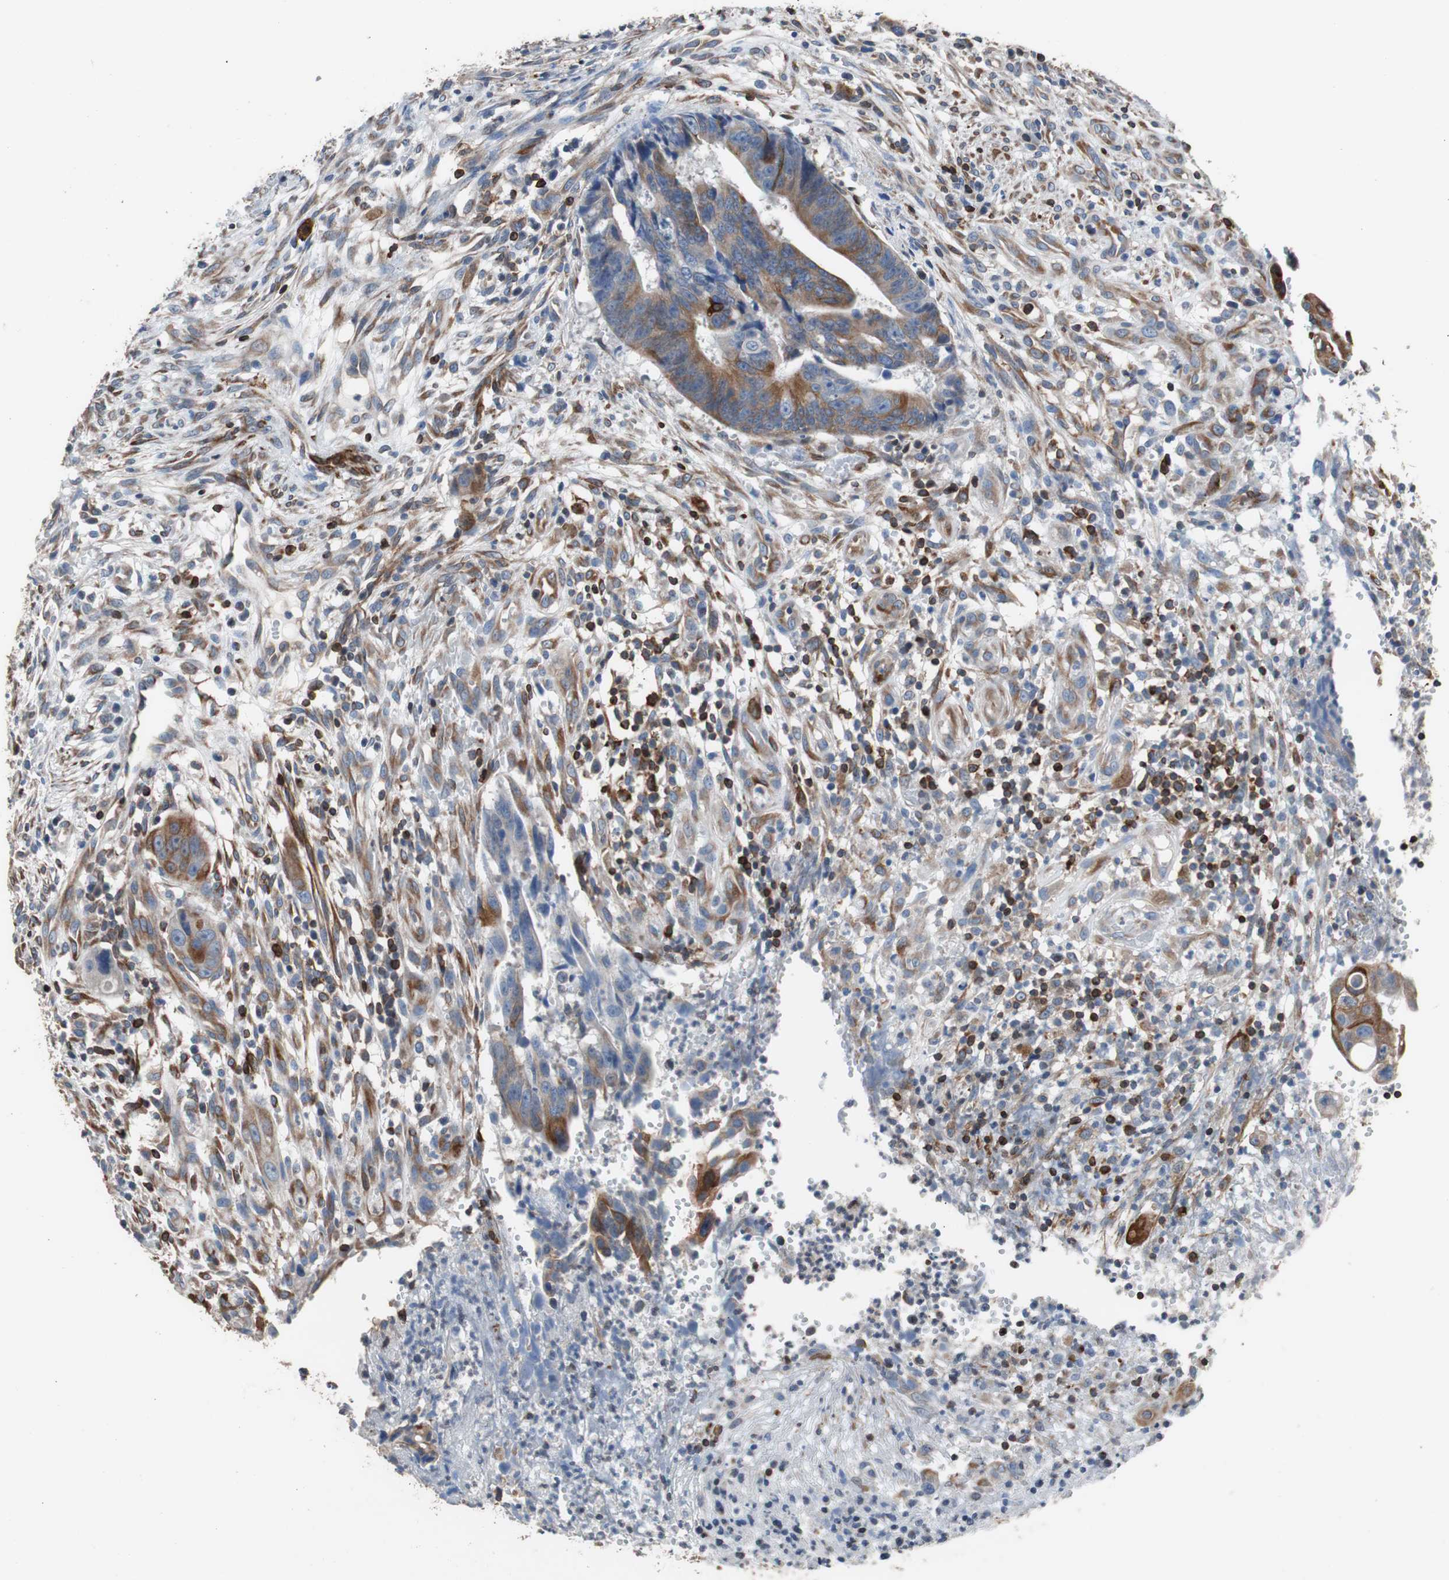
{"staining": {"intensity": "moderate", "quantity": ">75%", "location": "cytoplasmic/membranous"}, "tissue": "colorectal cancer", "cell_type": "Tumor cells", "image_type": "cancer", "snomed": [{"axis": "morphology", "description": "Adenocarcinoma, NOS"}, {"axis": "topography", "description": "Colon"}], "caption": "Human colorectal cancer (adenocarcinoma) stained for a protein (brown) displays moderate cytoplasmic/membranous positive expression in approximately >75% of tumor cells.", "gene": "PBXIP1", "patient": {"sex": "female", "age": 57}}